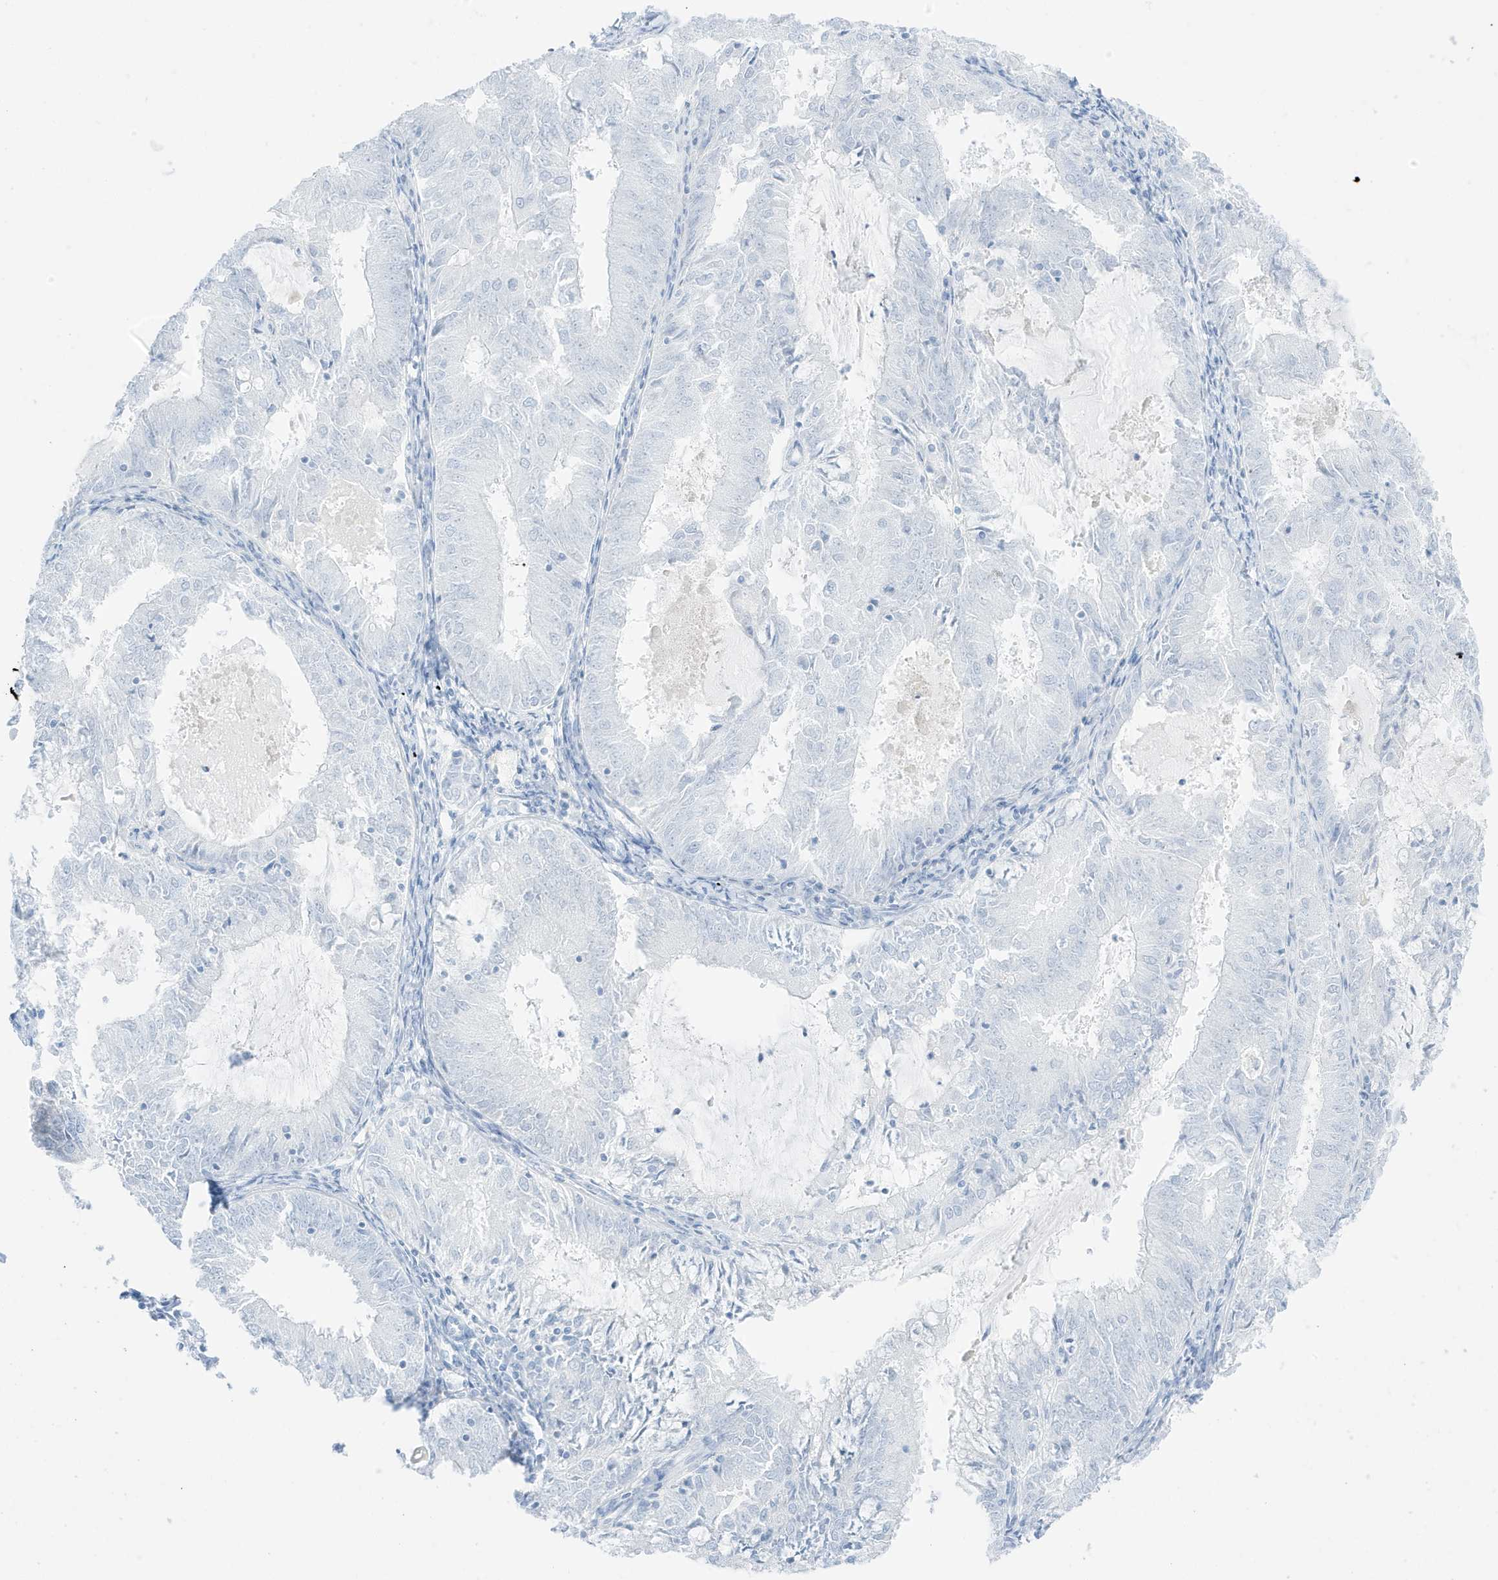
{"staining": {"intensity": "negative", "quantity": "none", "location": "none"}, "tissue": "endometrial cancer", "cell_type": "Tumor cells", "image_type": "cancer", "snomed": [{"axis": "morphology", "description": "Adenocarcinoma, NOS"}, {"axis": "topography", "description": "Endometrium"}], "caption": "Tumor cells are negative for protein expression in human endometrial cancer (adenocarcinoma).", "gene": "SLC22A13", "patient": {"sex": "female", "age": 57}}